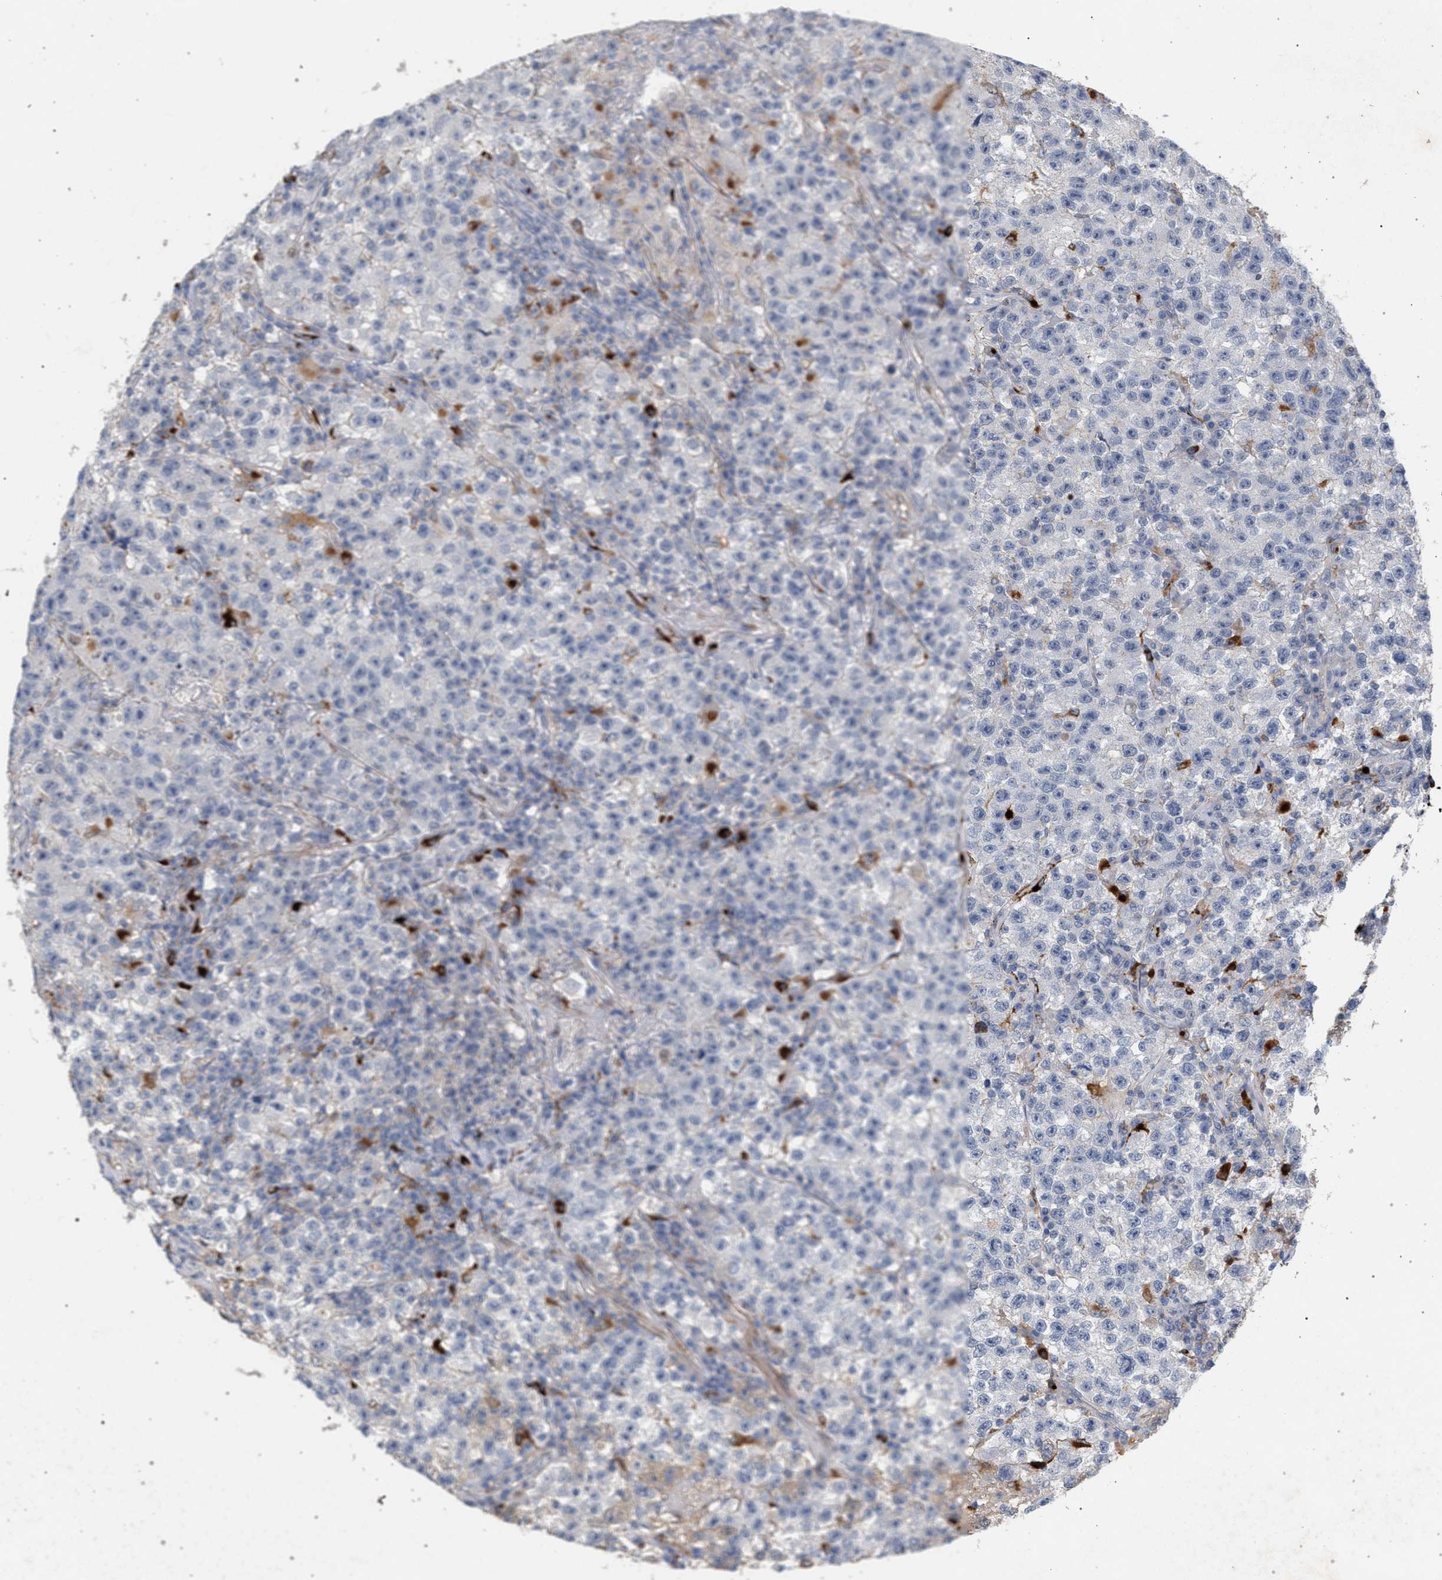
{"staining": {"intensity": "weak", "quantity": "<25%", "location": "nuclear"}, "tissue": "testis cancer", "cell_type": "Tumor cells", "image_type": "cancer", "snomed": [{"axis": "morphology", "description": "Seminoma, NOS"}, {"axis": "topography", "description": "Testis"}], "caption": "High power microscopy photomicrograph of an IHC image of seminoma (testis), revealing no significant staining in tumor cells.", "gene": "MAMDC2", "patient": {"sex": "male", "age": 22}}